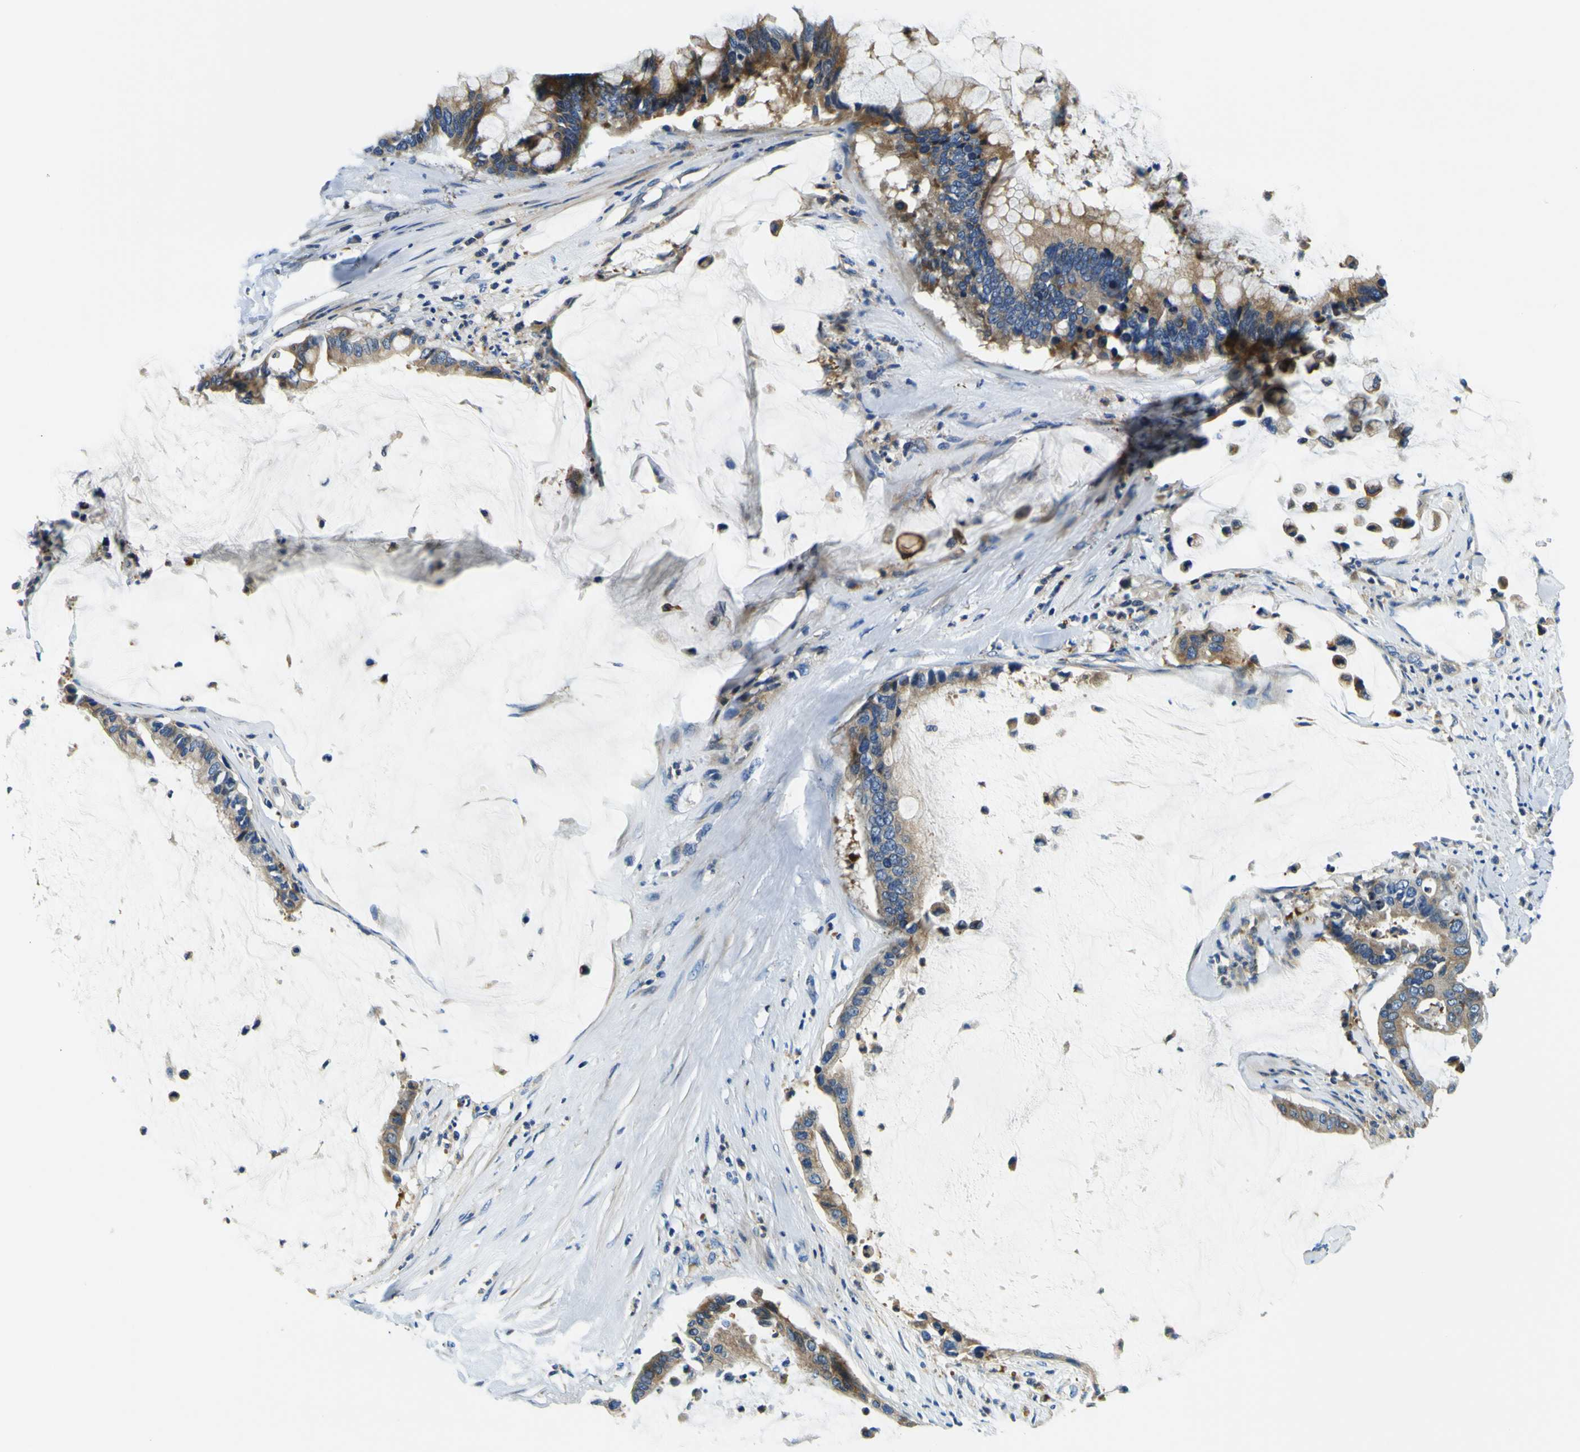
{"staining": {"intensity": "moderate", "quantity": ">75%", "location": "cytoplasmic/membranous"}, "tissue": "pancreatic cancer", "cell_type": "Tumor cells", "image_type": "cancer", "snomed": [{"axis": "morphology", "description": "Adenocarcinoma, NOS"}, {"axis": "topography", "description": "Pancreas"}], "caption": "Moderate cytoplasmic/membranous positivity for a protein is present in approximately >75% of tumor cells of adenocarcinoma (pancreatic) using immunohistochemistry (IHC).", "gene": "CLSTN1", "patient": {"sex": "male", "age": 41}}